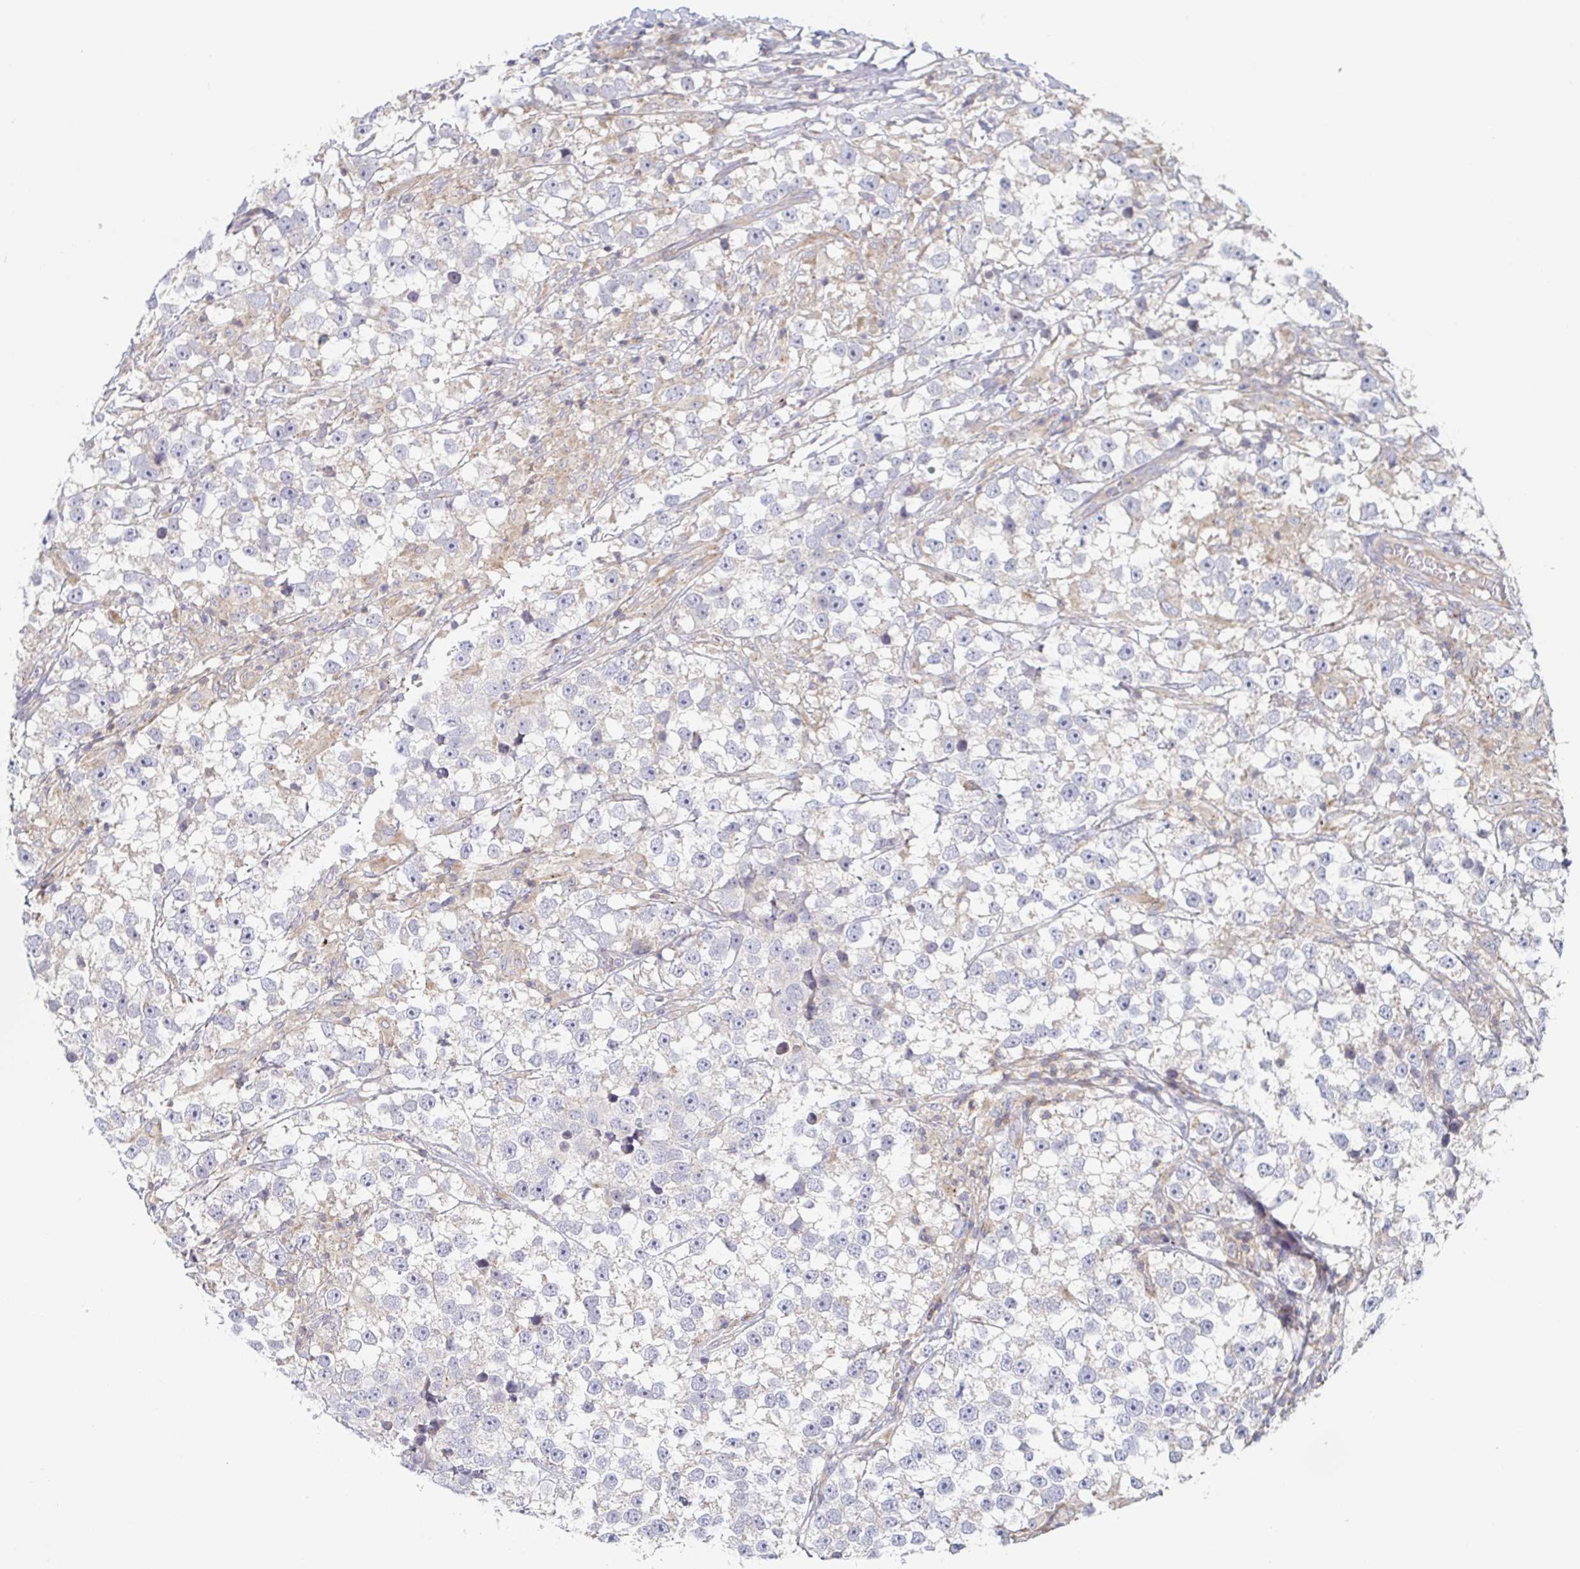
{"staining": {"intensity": "negative", "quantity": "none", "location": "none"}, "tissue": "testis cancer", "cell_type": "Tumor cells", "image_type": "cancer", "snomed": [{"axis": "morphology", "description": "Seminoma, NOS"}, {"axis": "topography", "description": "Testis"}], "caption": "Protein analysis of testis seminoma reveals no significant staining in tumor cells.", "gene": "TUFT1", "patient": {"sex": "male", "age": 46}}